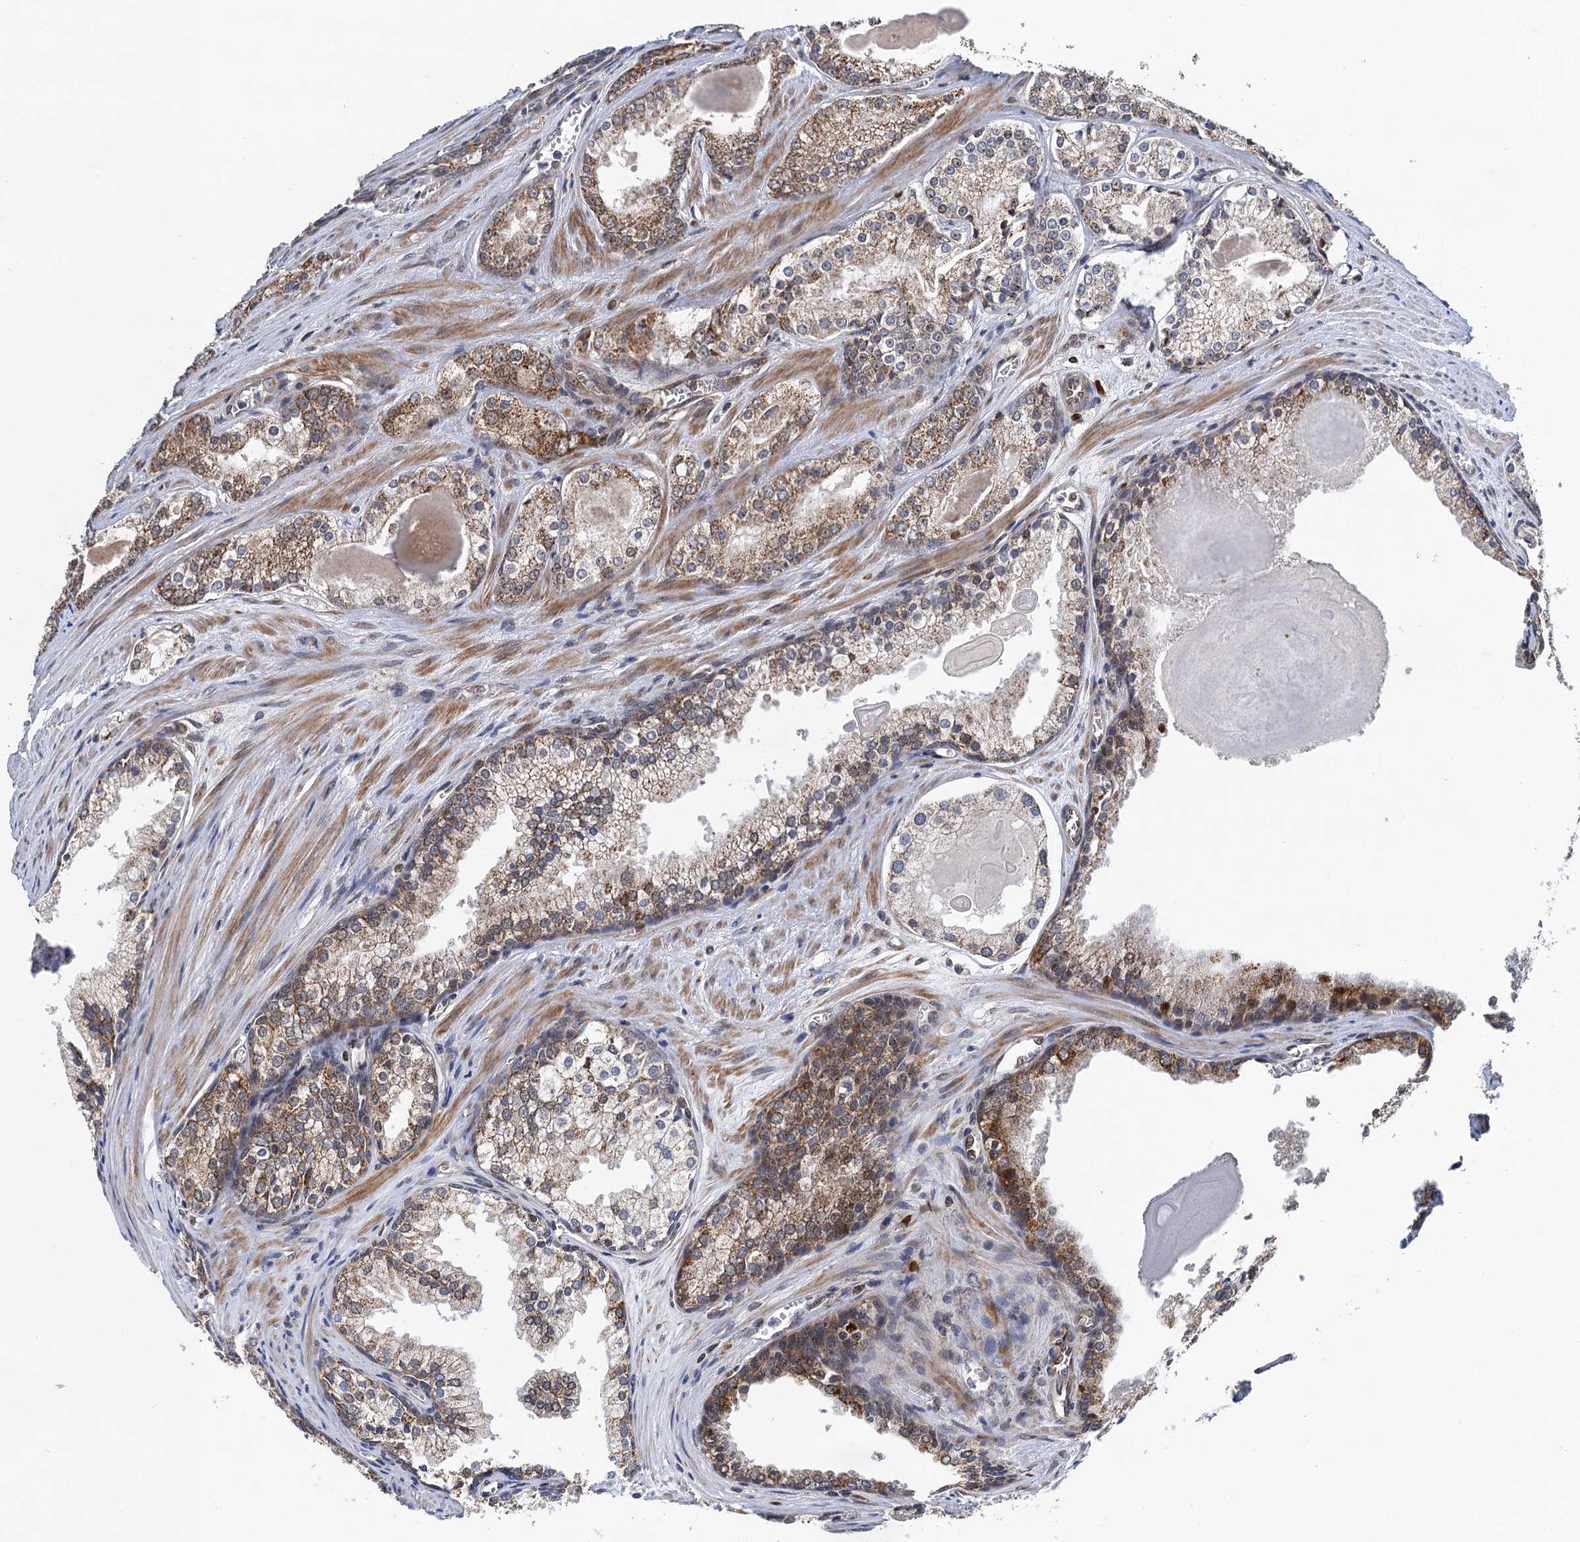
{"staining": {"intensity": "moderate", "quantity": "25%-75%", "location": "cytoplasmic/membranous"}, "tissue": "prostate cancer", "cell_type": "Tumor cells", "image_type": "cancer", "snomed": [{"axis": "morphology", "description": "Adenocarcinoma, Low grade"}, {"axis": "topography", "description": "Prostate"}], "caption": "Moderate cytoplasmic/membranous positivity for a protein is present in about 25%-75% of tumor cells of prostate cancer (low-grade adenocarcinoma) using IHC.", "gene": "CMPK2", "patient": {"sex": "male", "age": 54}}